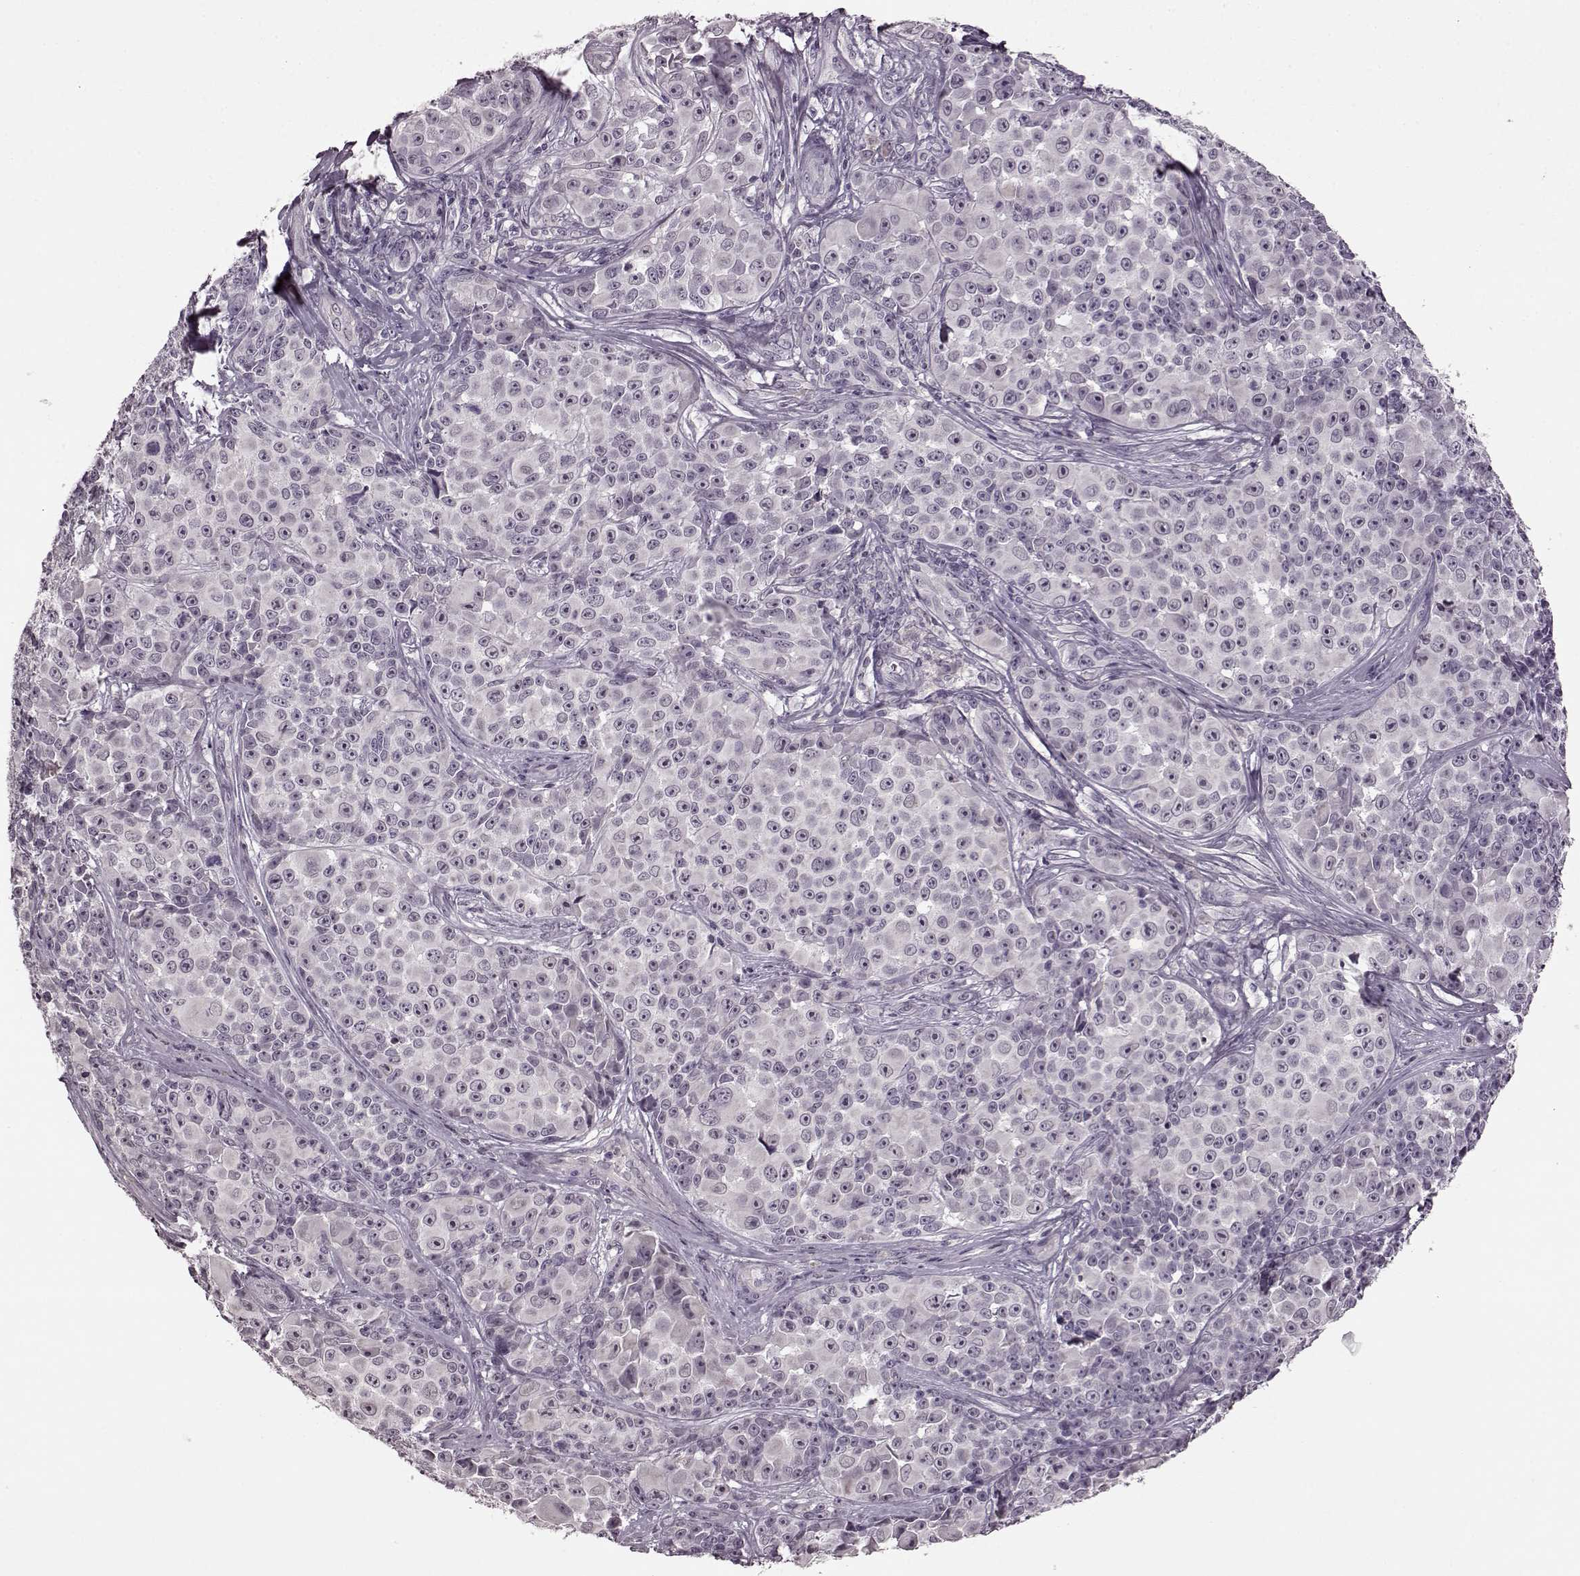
{"staining": {"intensity": "negative", "quantity": "none", "location": "none"}, "tissue": "melanoma", "cell_type": "Tumor cells", "image_type": "cancer", "snomed": [{"axis": "morphology", "description": "Malignant melanoma, NOS"}, {"axis": "topography", "description": "Skin"}], "caption": "Melanoma stained for a protein using IHC displays no positivity tumor cells.", "gene": "CNGA3", "patient": {"sex": "female", "age": 88}}